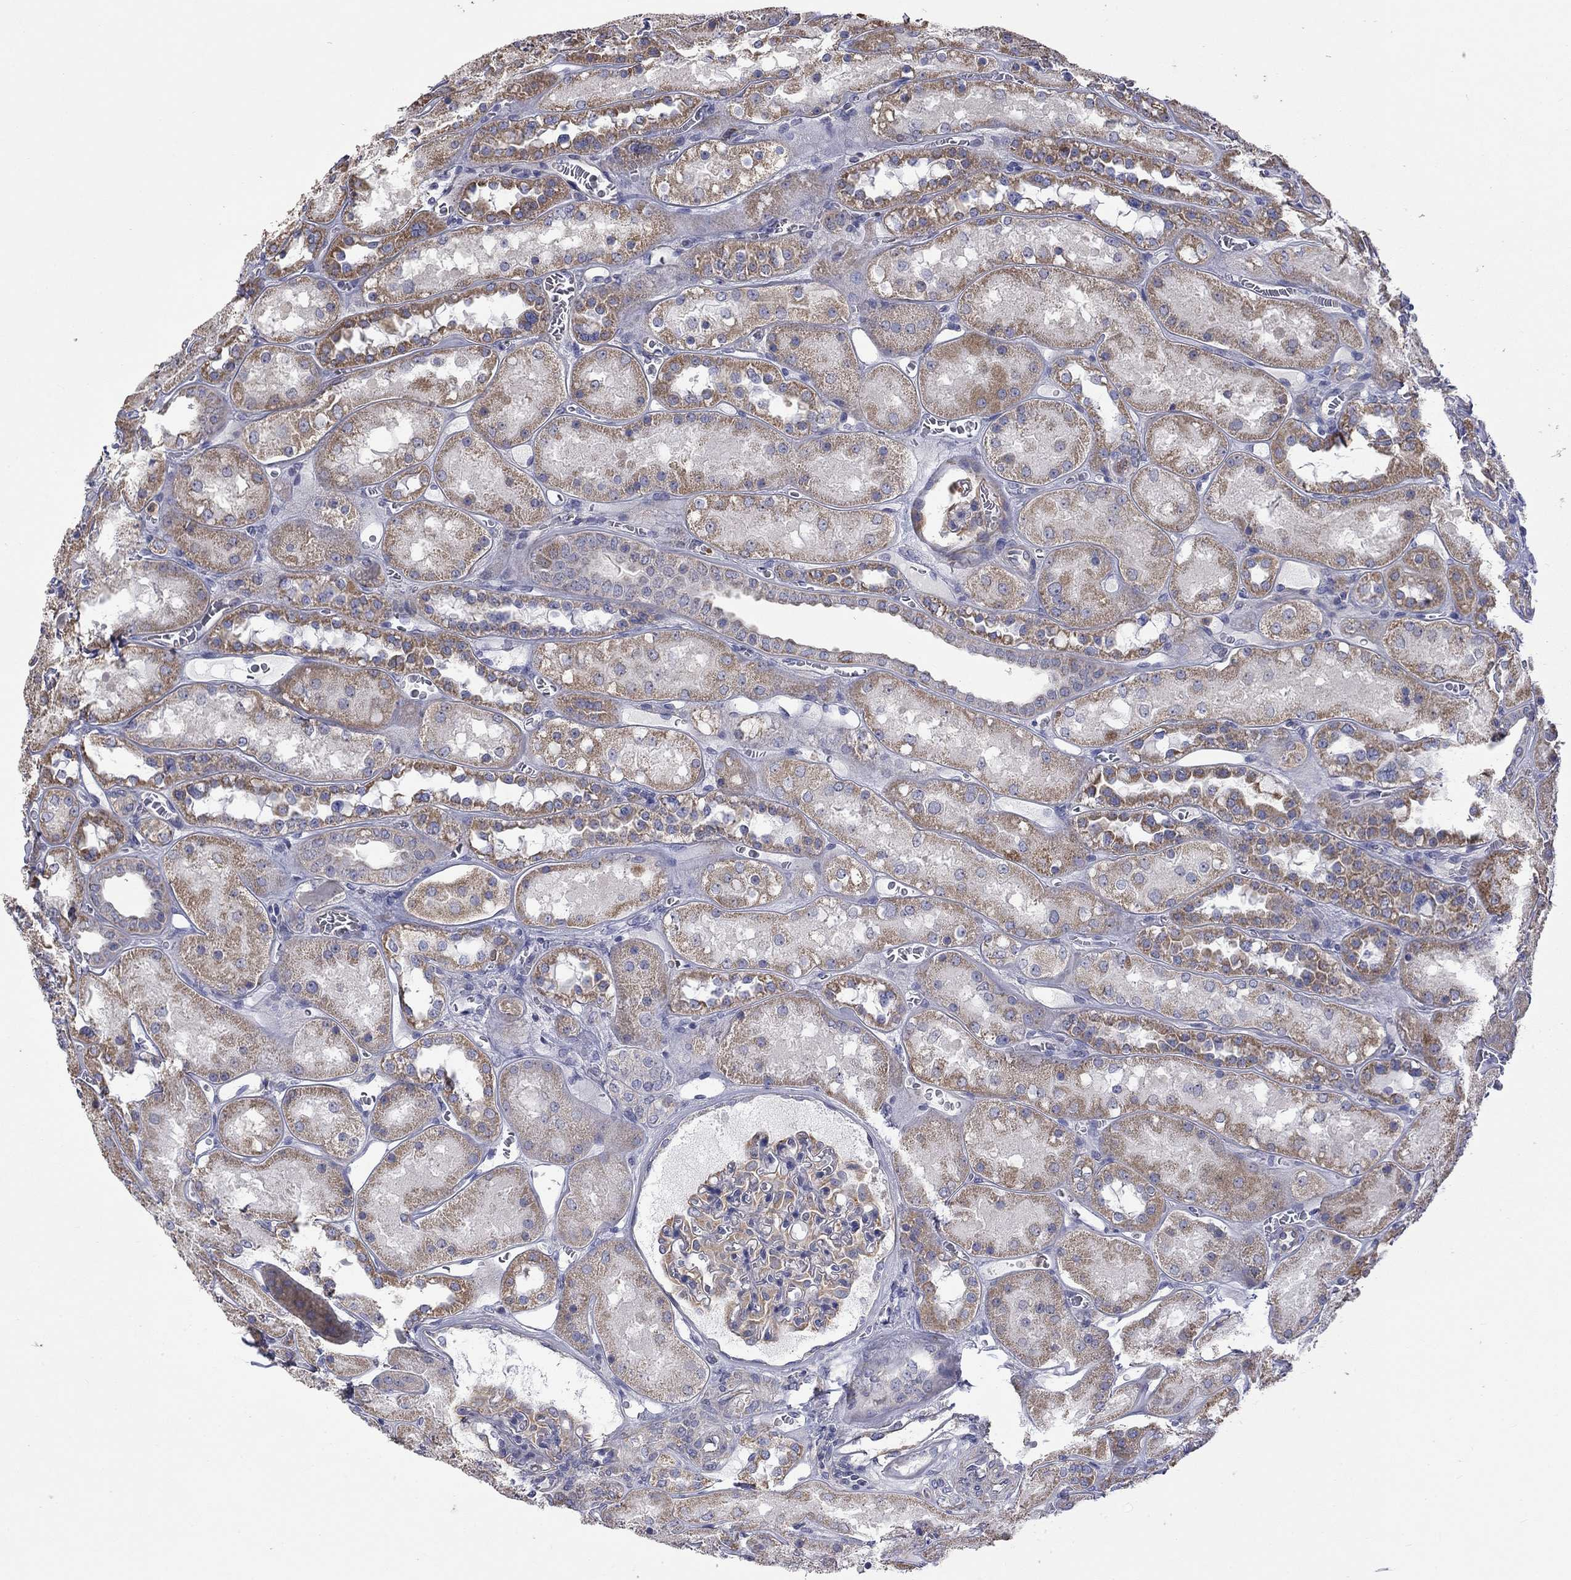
{"staining": {"intensity": "weak", "quantity": ">75%", "location": "cytoplasmic/membranous"}, "tissue": "kidney", "cell_type": "Cells in glomeruli", "image_type": "normal", "snomed": [{"axis": "morphology", "description": "Normal tissue, NOS"}, {"axis": "topography", "description": "Kidney"}], "caption": "A high-resolution image shows immunohistochemistry (IHC) staining of normal kidney, which displays weak cytoplasmic/membranous expression in approximately >75% of cells in glomeruli.", "gene": "CAMKK2", "patient": {"sex": "male", "age": 73}}